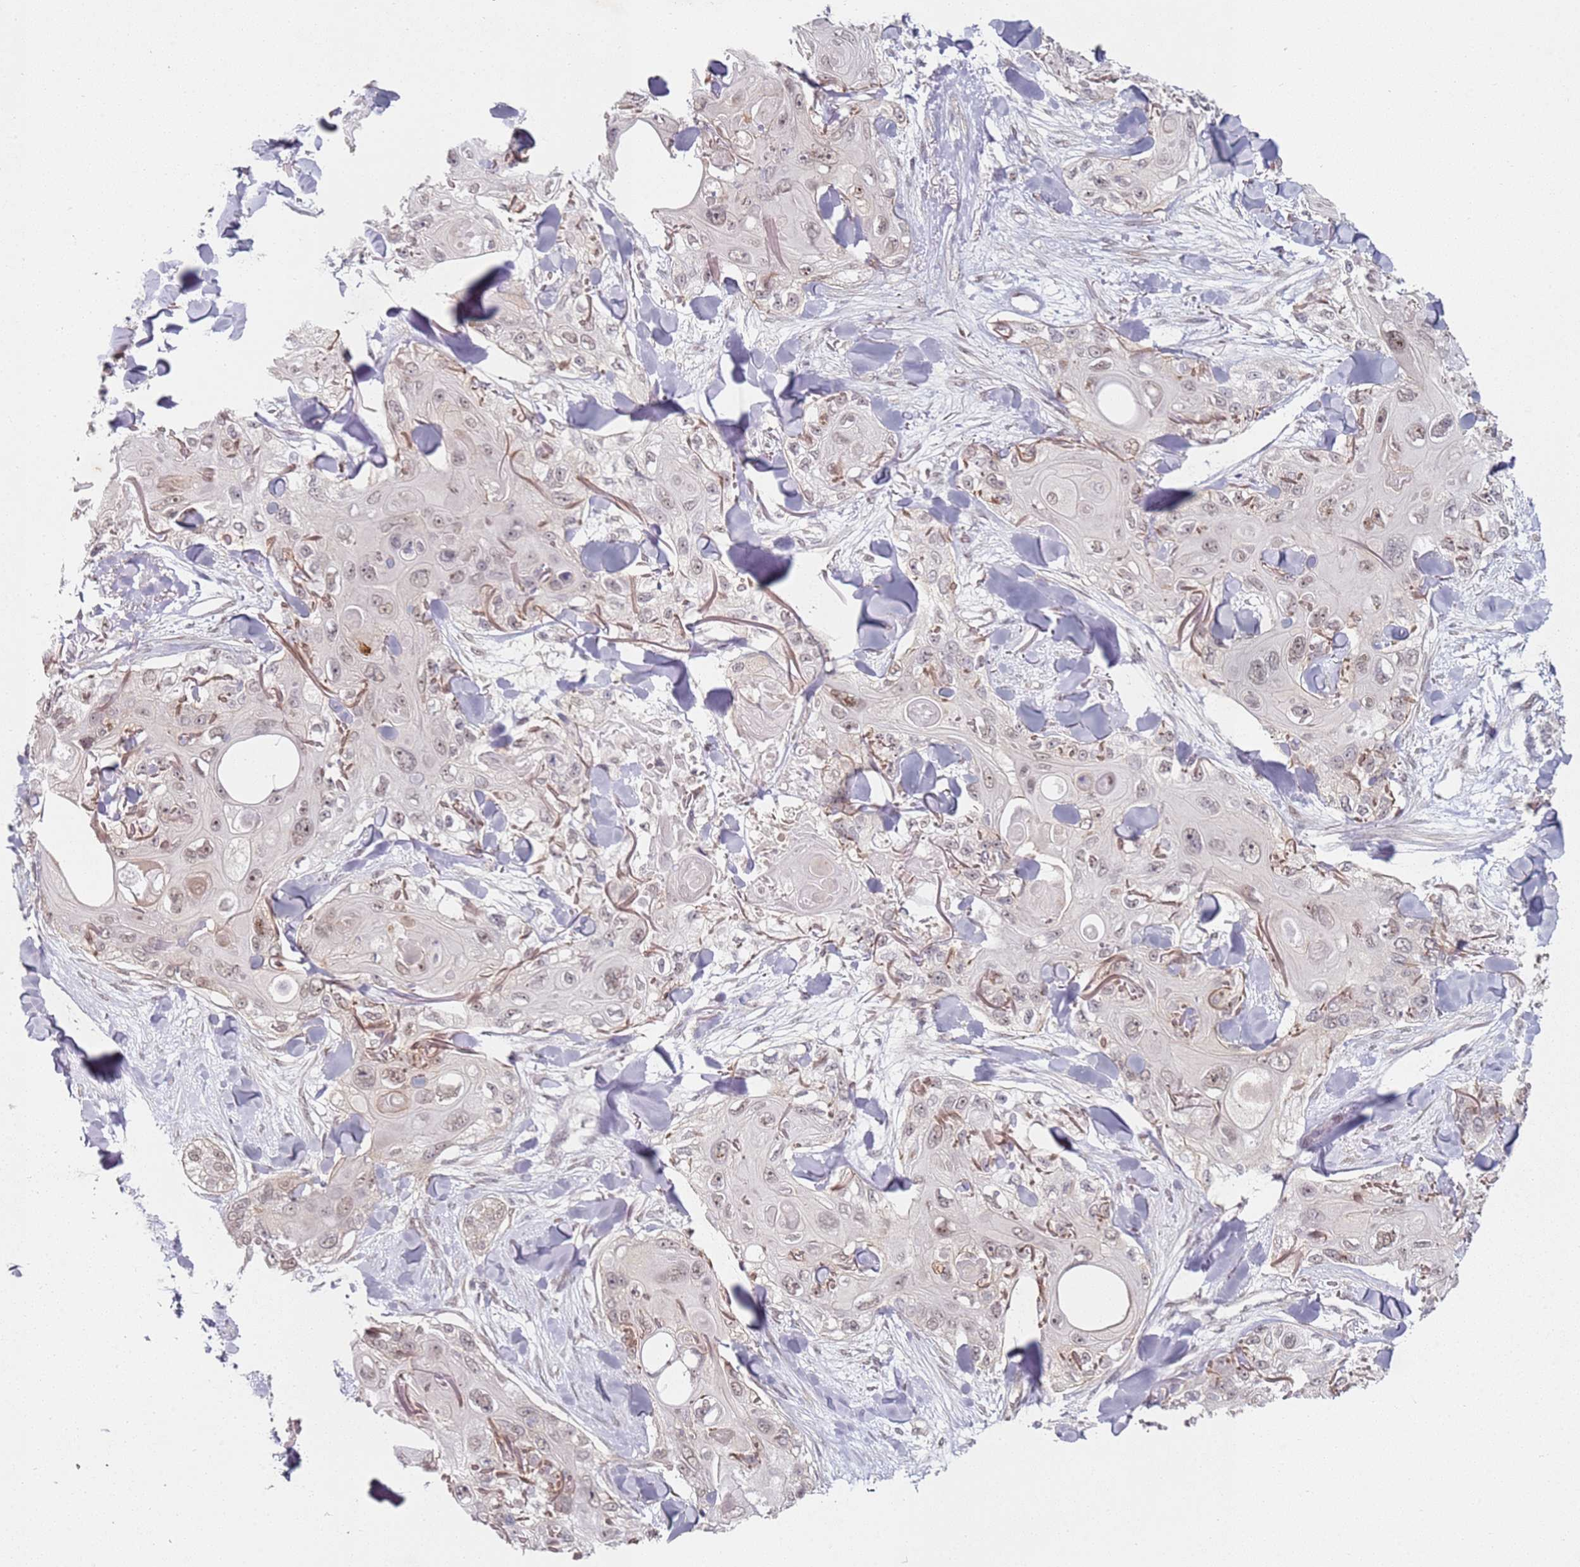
{"staining": {"intensity": "moderate", "quantity": ">75%", "location": "nuclear"}, "tissue": "skin cancer", "cell_type": "Tumor cells", "image_type": "cancer", "snomed": [{"axis": "morphology", "description": "Normal tissue, NOS"}, {"axis": "morphology", "description": "Squamous cell carcinoma, NOS"}, {"axis": "topography", "description": "Skin"}], "caption": "Moderate nuclear staining is identified in about >75% of tumor cells in squamous cell carcinoma (skin). Nuclei are stained in blue.", "gene": "ATF6B", "patient": {"sex": "male", "age": 72}}